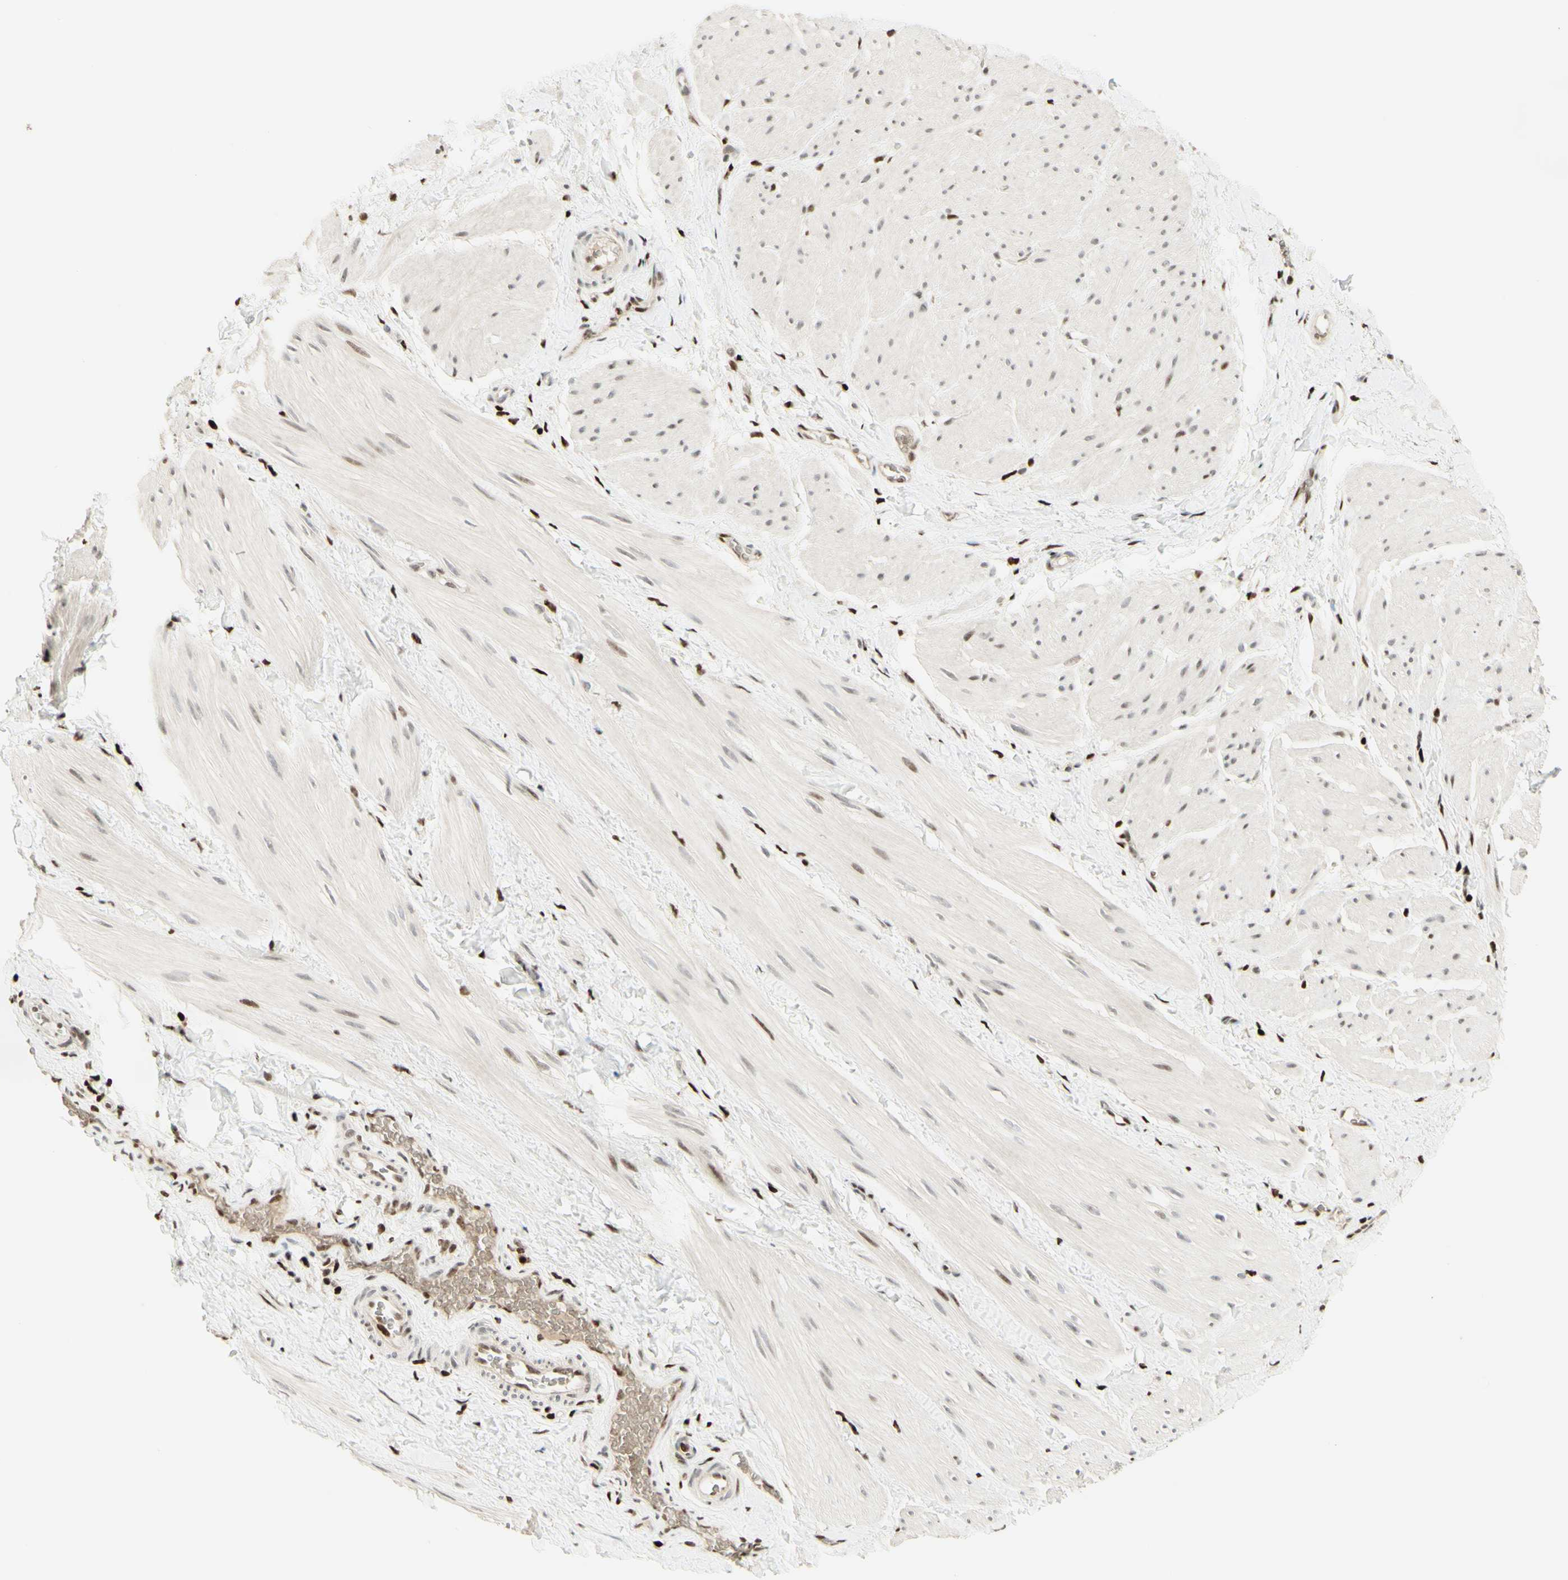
{"staining": {"intensity": "moderate", "quantity": "25%-75%", "location": "nuclear"}, "tissue": "smooth muscle", "cell_type": "Smooth muscle cells", "image_type": "normal", "snomed": [{"axis": "morphology", "description": "Normal tissue, NOS"}, {"axis": "topography", "description": "Smooth muscle"}], "caption": "A micrograph showing moderate nuclear staining in about 25%-75% of smooth muscle cells in normal smooth muscle, as visualized by brown immunohistochemical staining.", "gene": "CDKL5", "patient": {"sex": "male", "age": 16}}